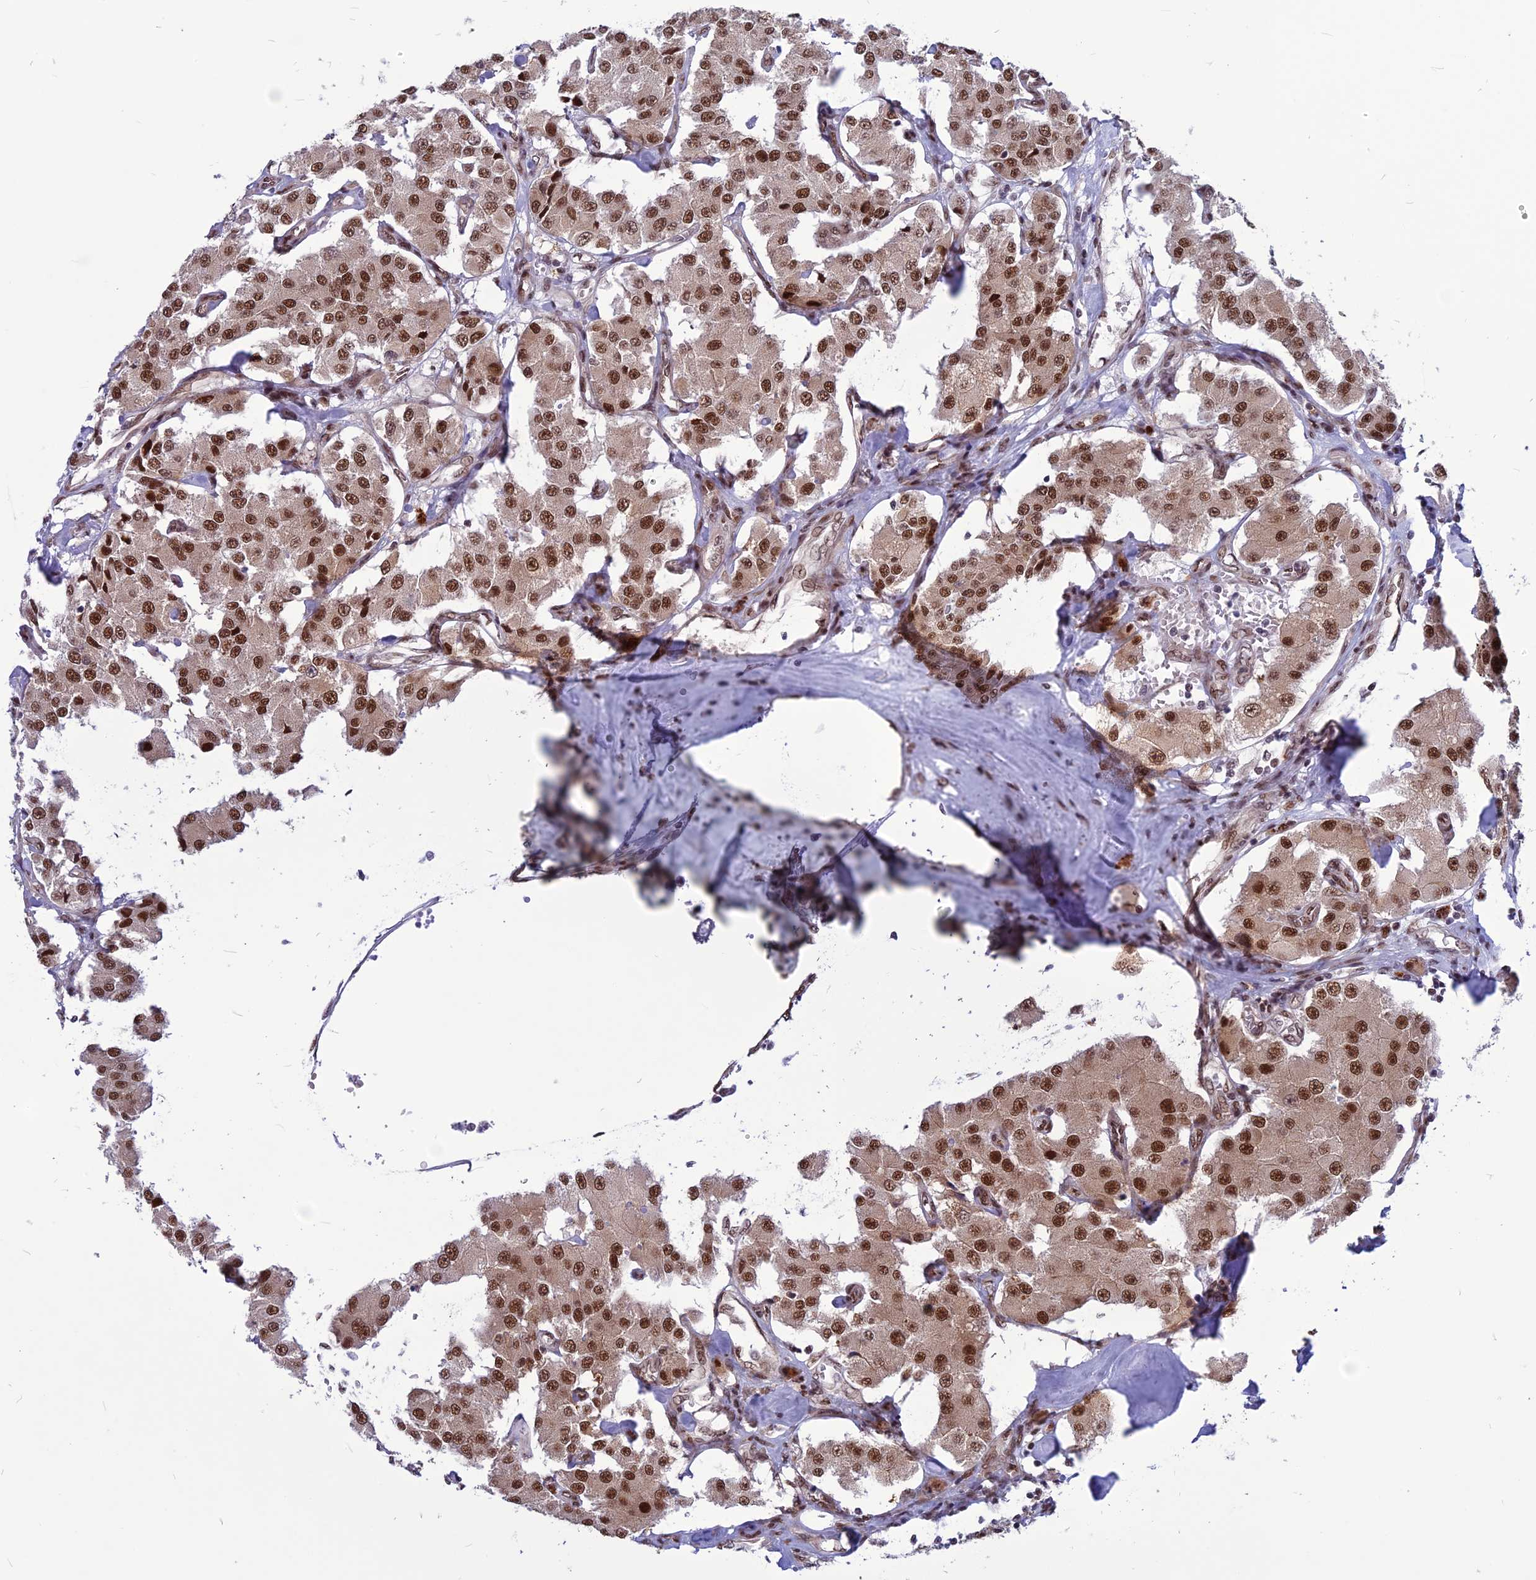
{"staining": {"intensity": "strong", "quantity": ">75%", "location": "nuclear"}, "tissue": "carcinoid", "cell_type": "Tumor cells", "image_type": "cancer", "snomed": [{"axis": "morphology", "description": "Carcinoid, malignant, NOS"}, {"axis": "topography", "description": "Pancreas"}], "caption": "Immunohistochemistry (DAB) staining of human carcinoid shows strong nuclear protein expression in approximately >75% of tumor cells.", "gene": "RTRAF", "patient": {"sex": "male", "age": 41}}